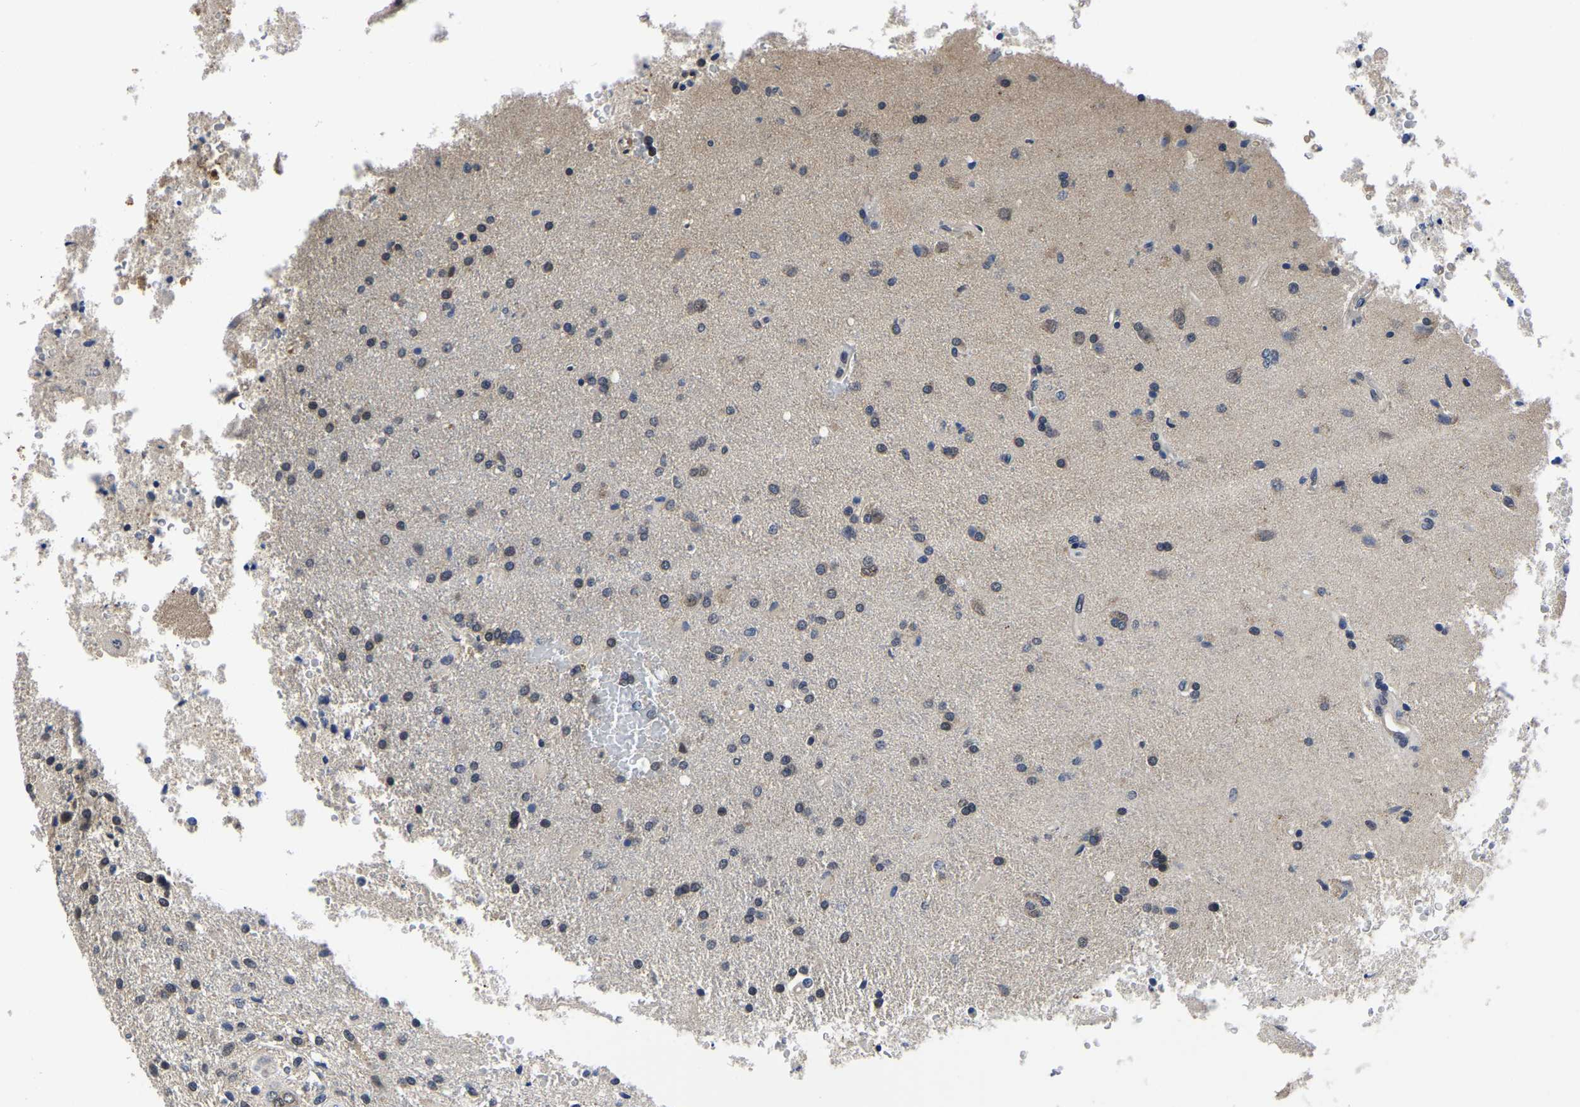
{"staining": {"intensity": "weak", "quantity": "<25%", "location": "cytoplasmic/membranous"}, "tissue": "glioma", "cell_type": "Tumor cells", "image_type": "cancer", "snomed": [{"axis": "morphology", "description": "Normal tissue, NOS"}, {"axis": "morphology", "description": "Glioma, malignant, High grade"}, {"axis": "topography", "description": "Cerebral cortex"}], "caption": "IHC micrograph of neoplastic tissue: malignant glioma (high-grade) stained with DAB exhibits no significant protein staining in tumor cells.", "gene": "MCOLN2", "patient": {"sex": "male", "age": 77}}